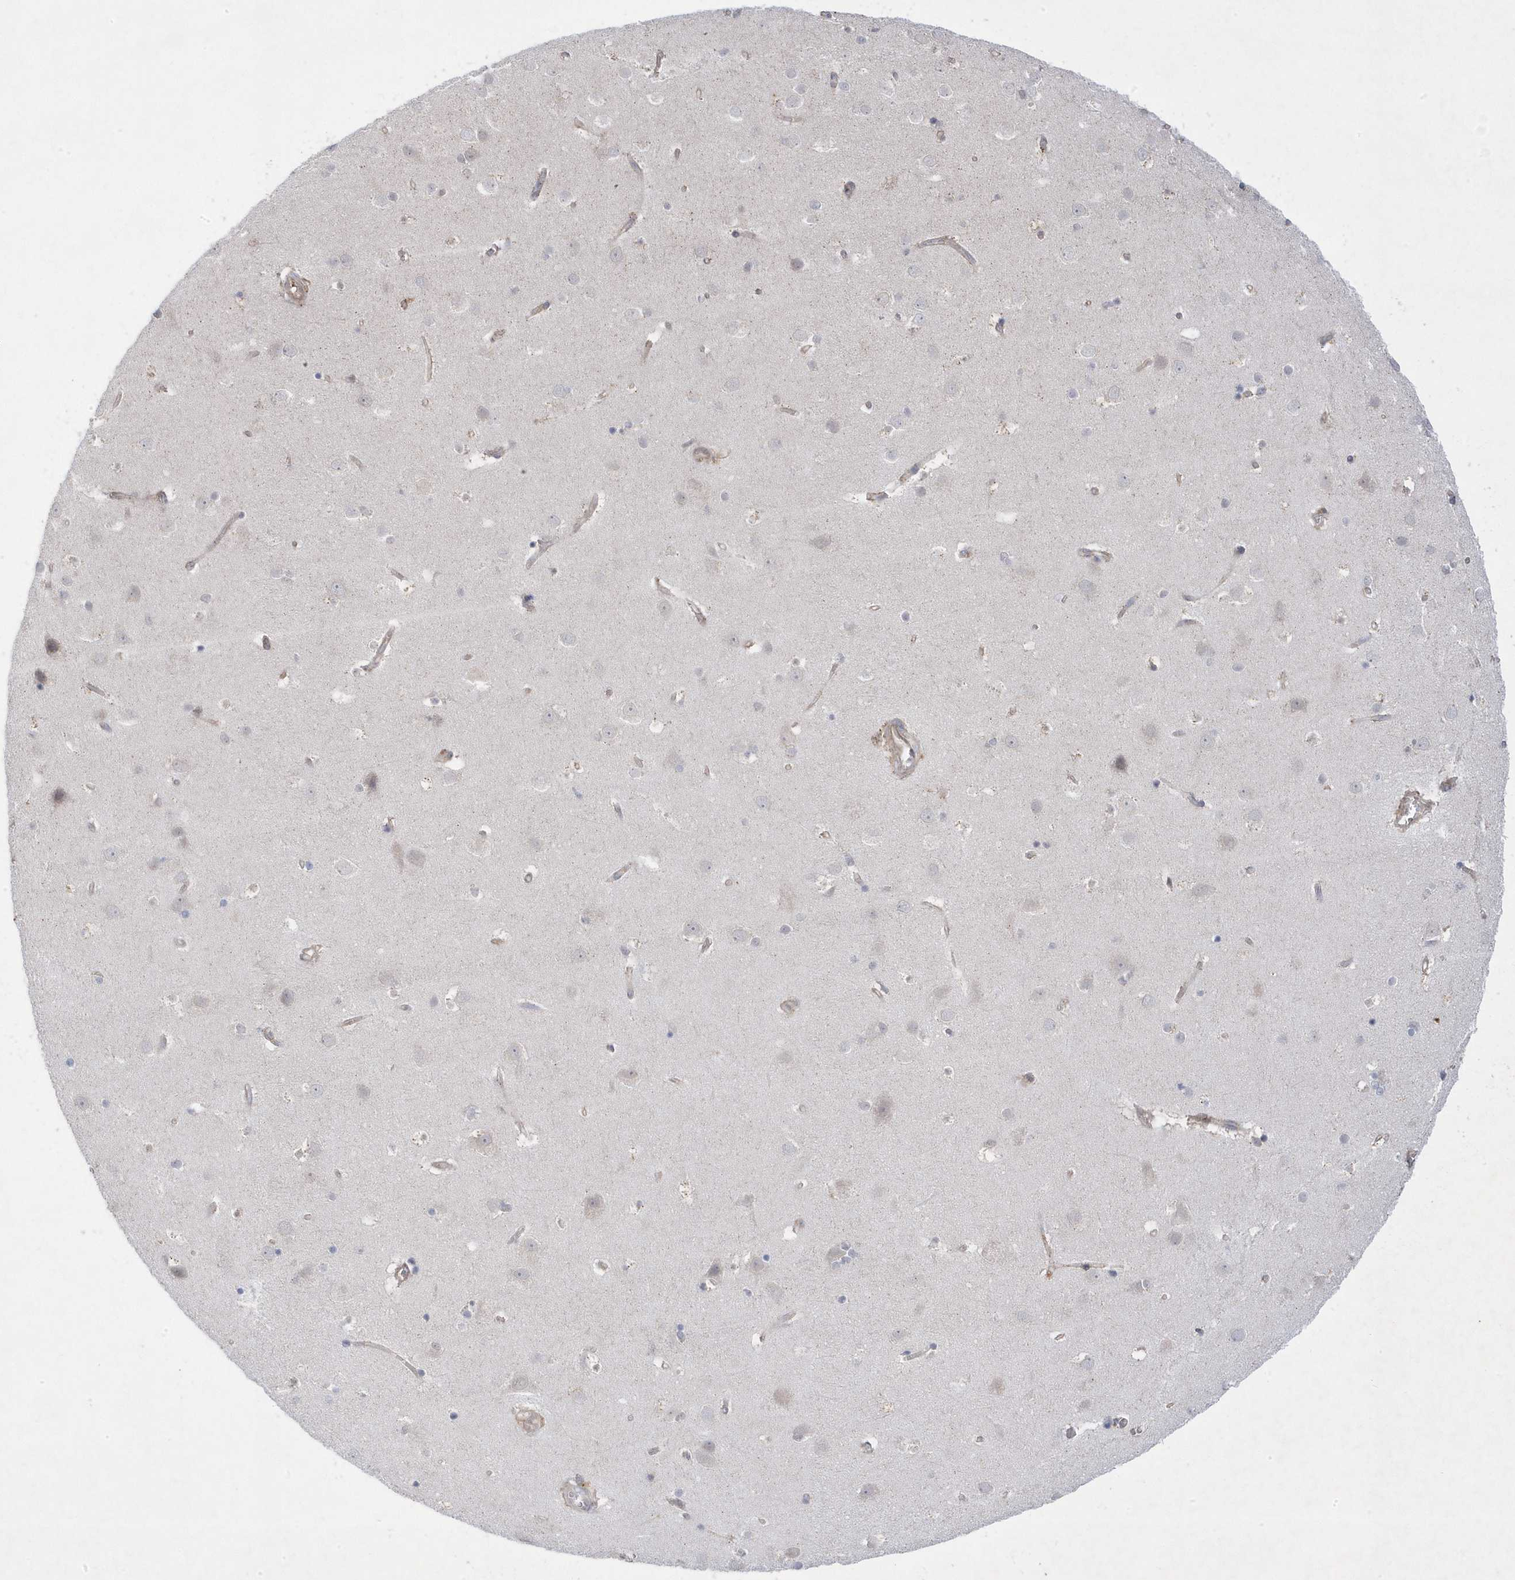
{"staining": {"intensity": "weak", "quantity": "25%-75%", "location": "cytoplasmic/membranous"}, "tissue": "cerebral cortex", "cell_type": "Endothelial cells", "image_type": "normal", "snomed": [{"axis": "morphology", "description": "Normal tissue, NOS"}, {"axis": "topography", "description": "Cerebral cortex"}], "caption": "Immunohistochemistry of normal cerebral cortex exhibits low levels of weak cytoplasmic/membranous positivity in about 25%-75% of endothelial cells.", "gene": "ANAPC1", "patient": {"sex": "male", "age": 54}}